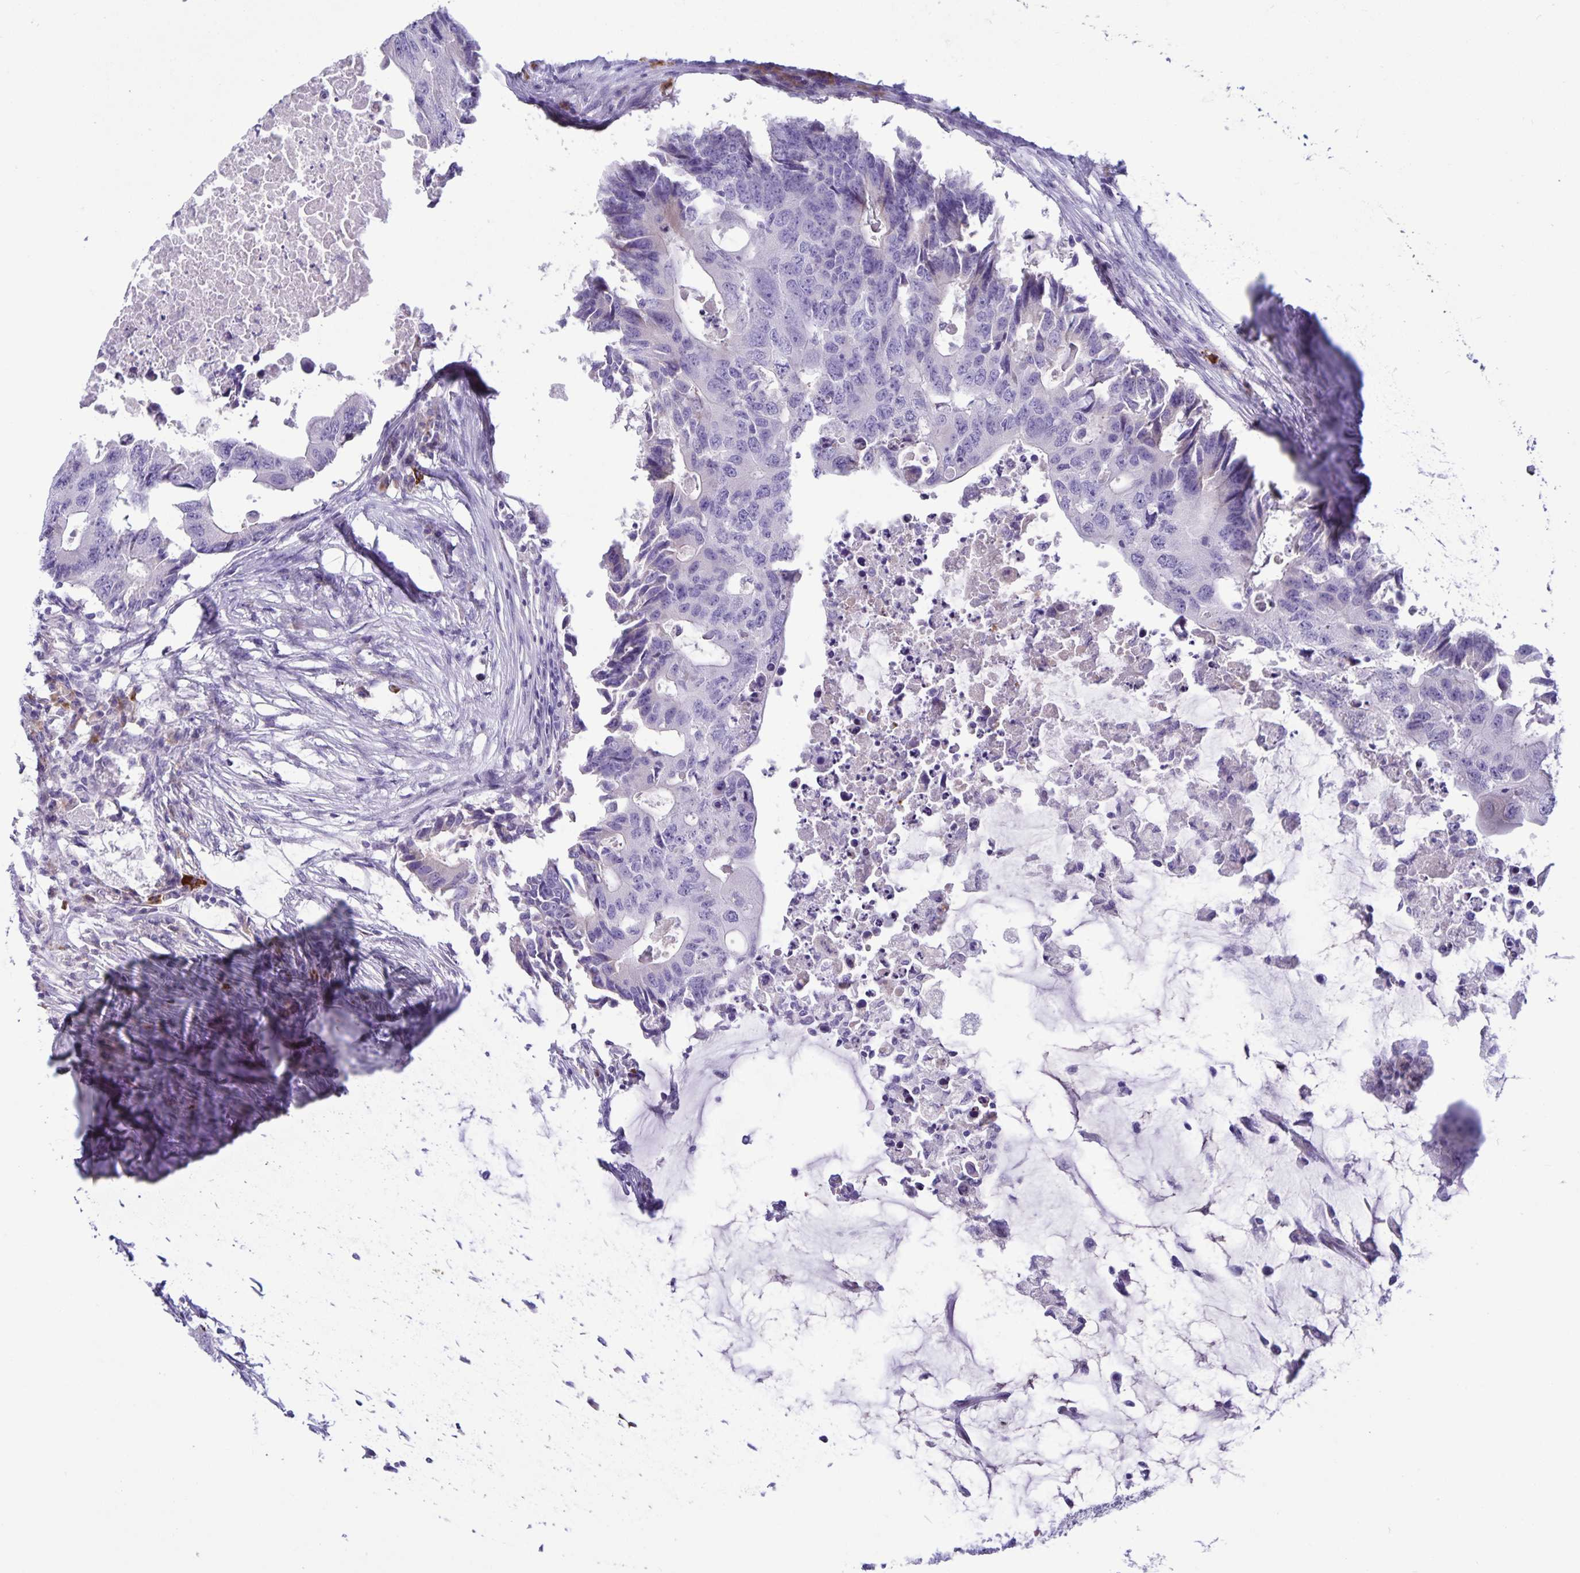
{"staining": {"intensity": "negative", "quantity": "none", "location": "none"}, "tissue": "colorectal cancer", "cell_type": "Tumor cells", "image_type": "cancer", "snomed": [{"axis": "morphology", "description": "Adenocarcinoma, NOS"}, {"axis": "topography", "description": "Colon"}], "caption": "An IHC image of adenocarcinoma (colorectal) is shown. There is no staining in tumor cells of adenocarcinoma (colorectal). (Brightfield microscopy of DAB IHC at high magnification).", "gene": "IBTK", "patient": {"sex": "male", "age": 71}}